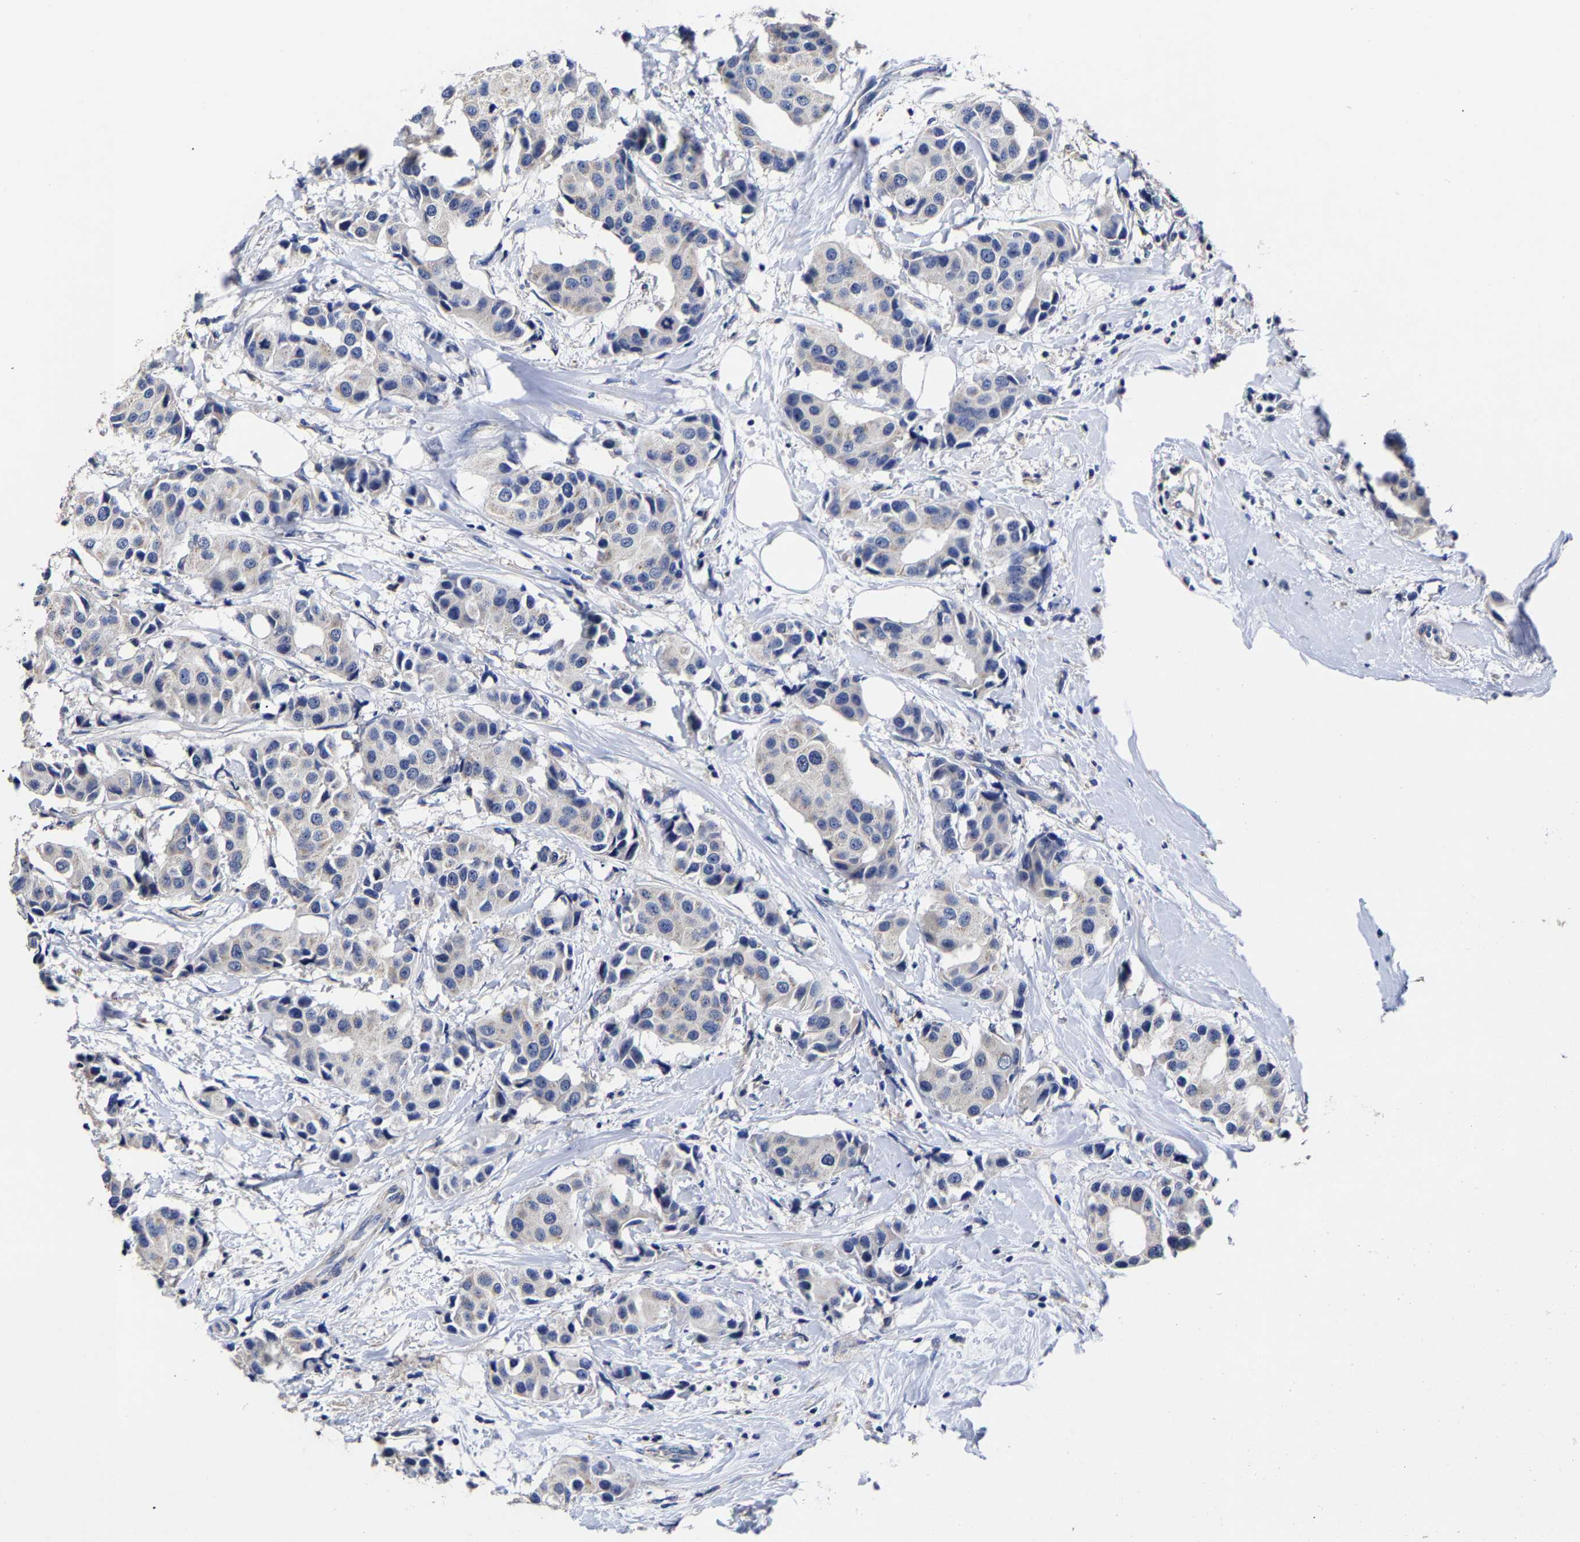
{"staining": {"intensity": "negative", "quantity": "none", "location": "none"}, "tissue": "breast cancer", "cell_type": "Tumor cells", "image_type": "cancer", "snomed": [{"axis": "morphology", "description": "Normal tissue, NOS"}, {"axis": "morphology", "description": "Duct carcinoma"}, {"axis": "topography", "description": "Breast"}], "caption": "Breast cancer was stained to show a protein in brown. There is no significant staining in tumor cells.", "gene": "AASS", "patient": {"sex": "female", "age": 39}}